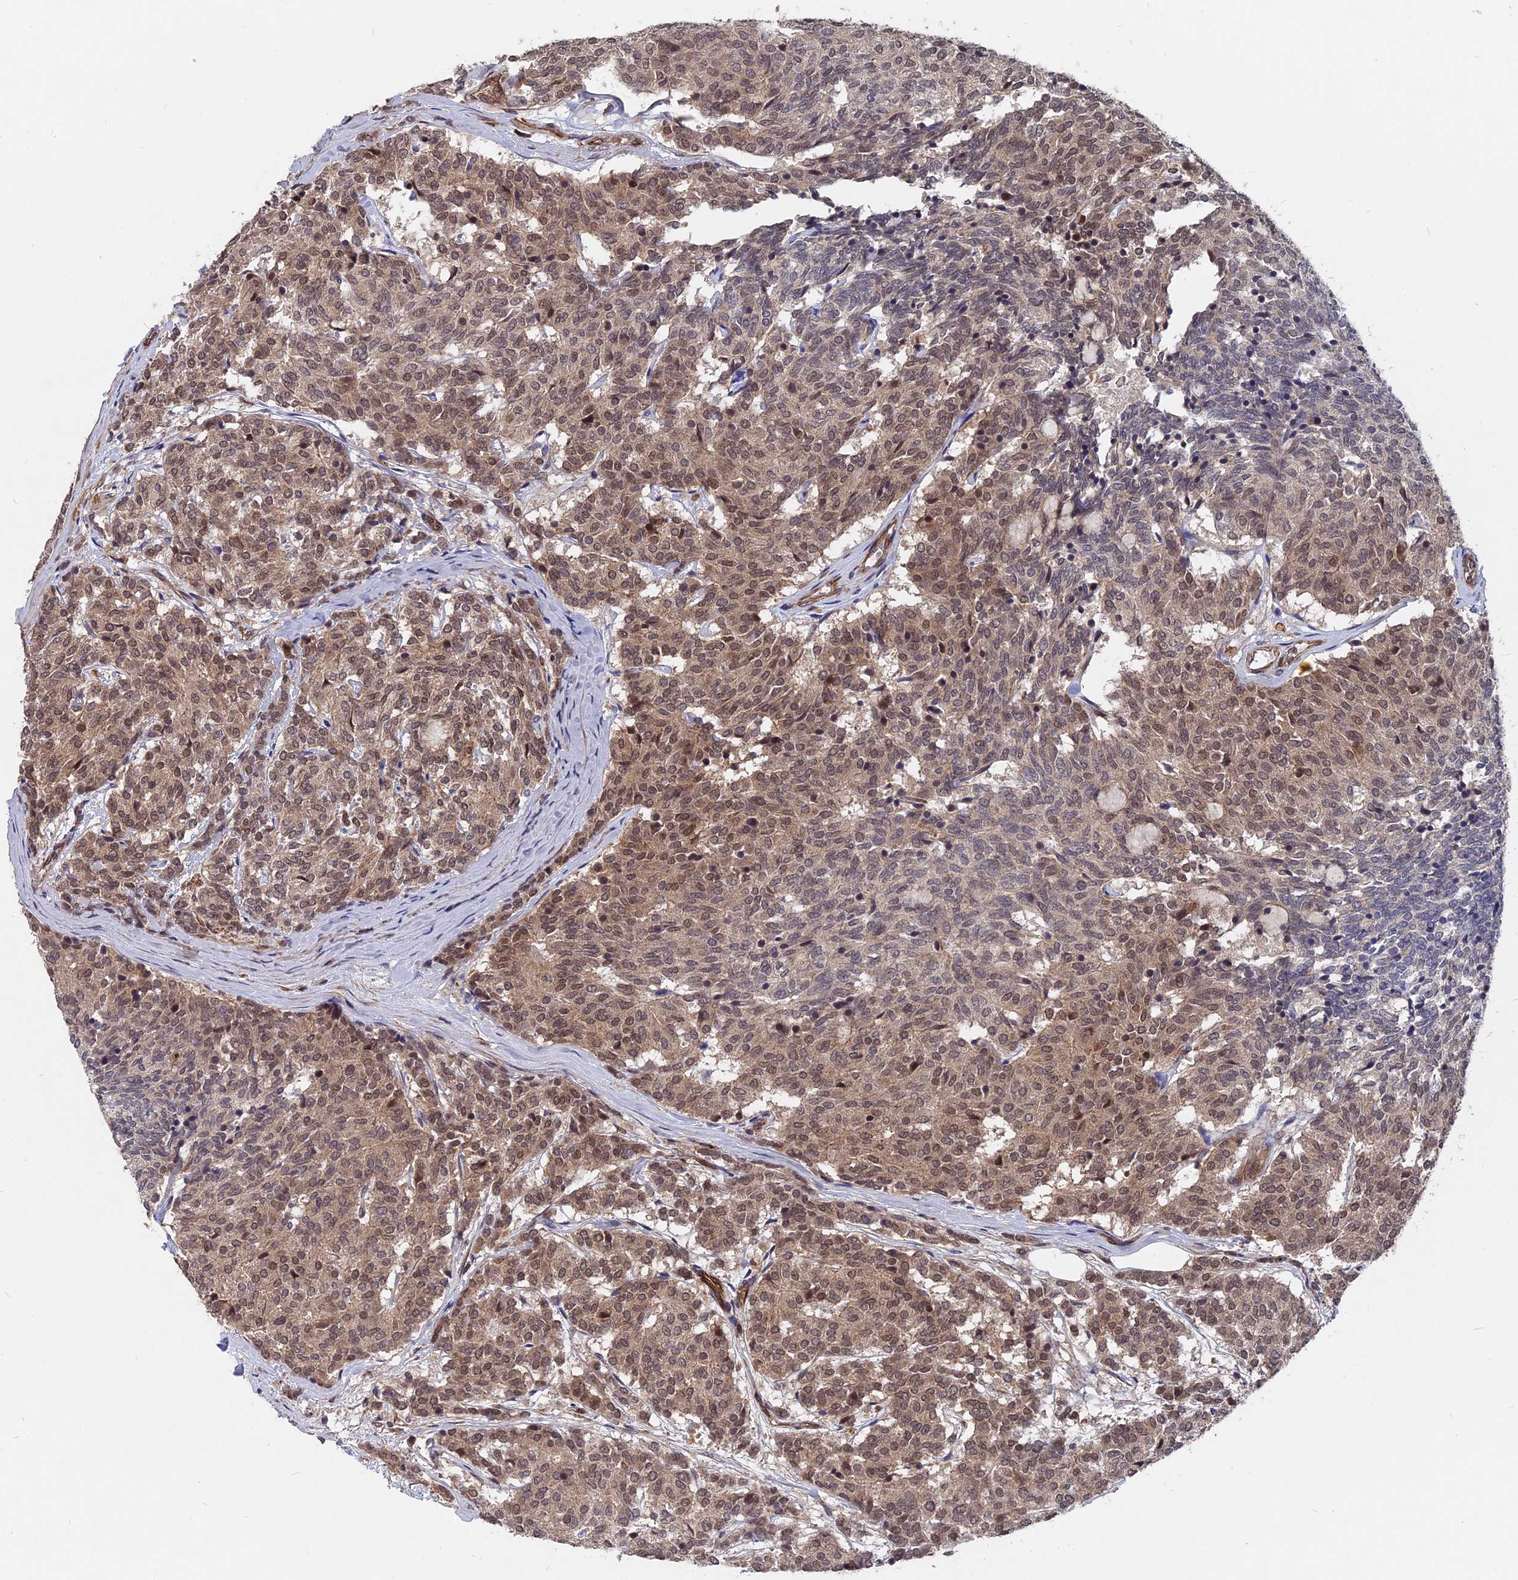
{"staining": {"intensity": "moderate", "quantity": ">75%", "location": "cytoplasmic/membranous,nuclear"}, "tissue": "carcinoid", "cell_type": "Tumor cells", "image_type": "cancer", "snomed": [{"axis": "morphology", "description": "Carcinoid, malignant, NOS"}, {"axis": "topography", "description": "Pancreas"}], "caption": "Brown immunohistochemical staining in human carcinoid demonstrates moderate cytoplasmic/membranous and nuclear staining in about >75% of tumor cells.", "gene": "NOSIP", "patient": {"sex": "female", "age": 54}}